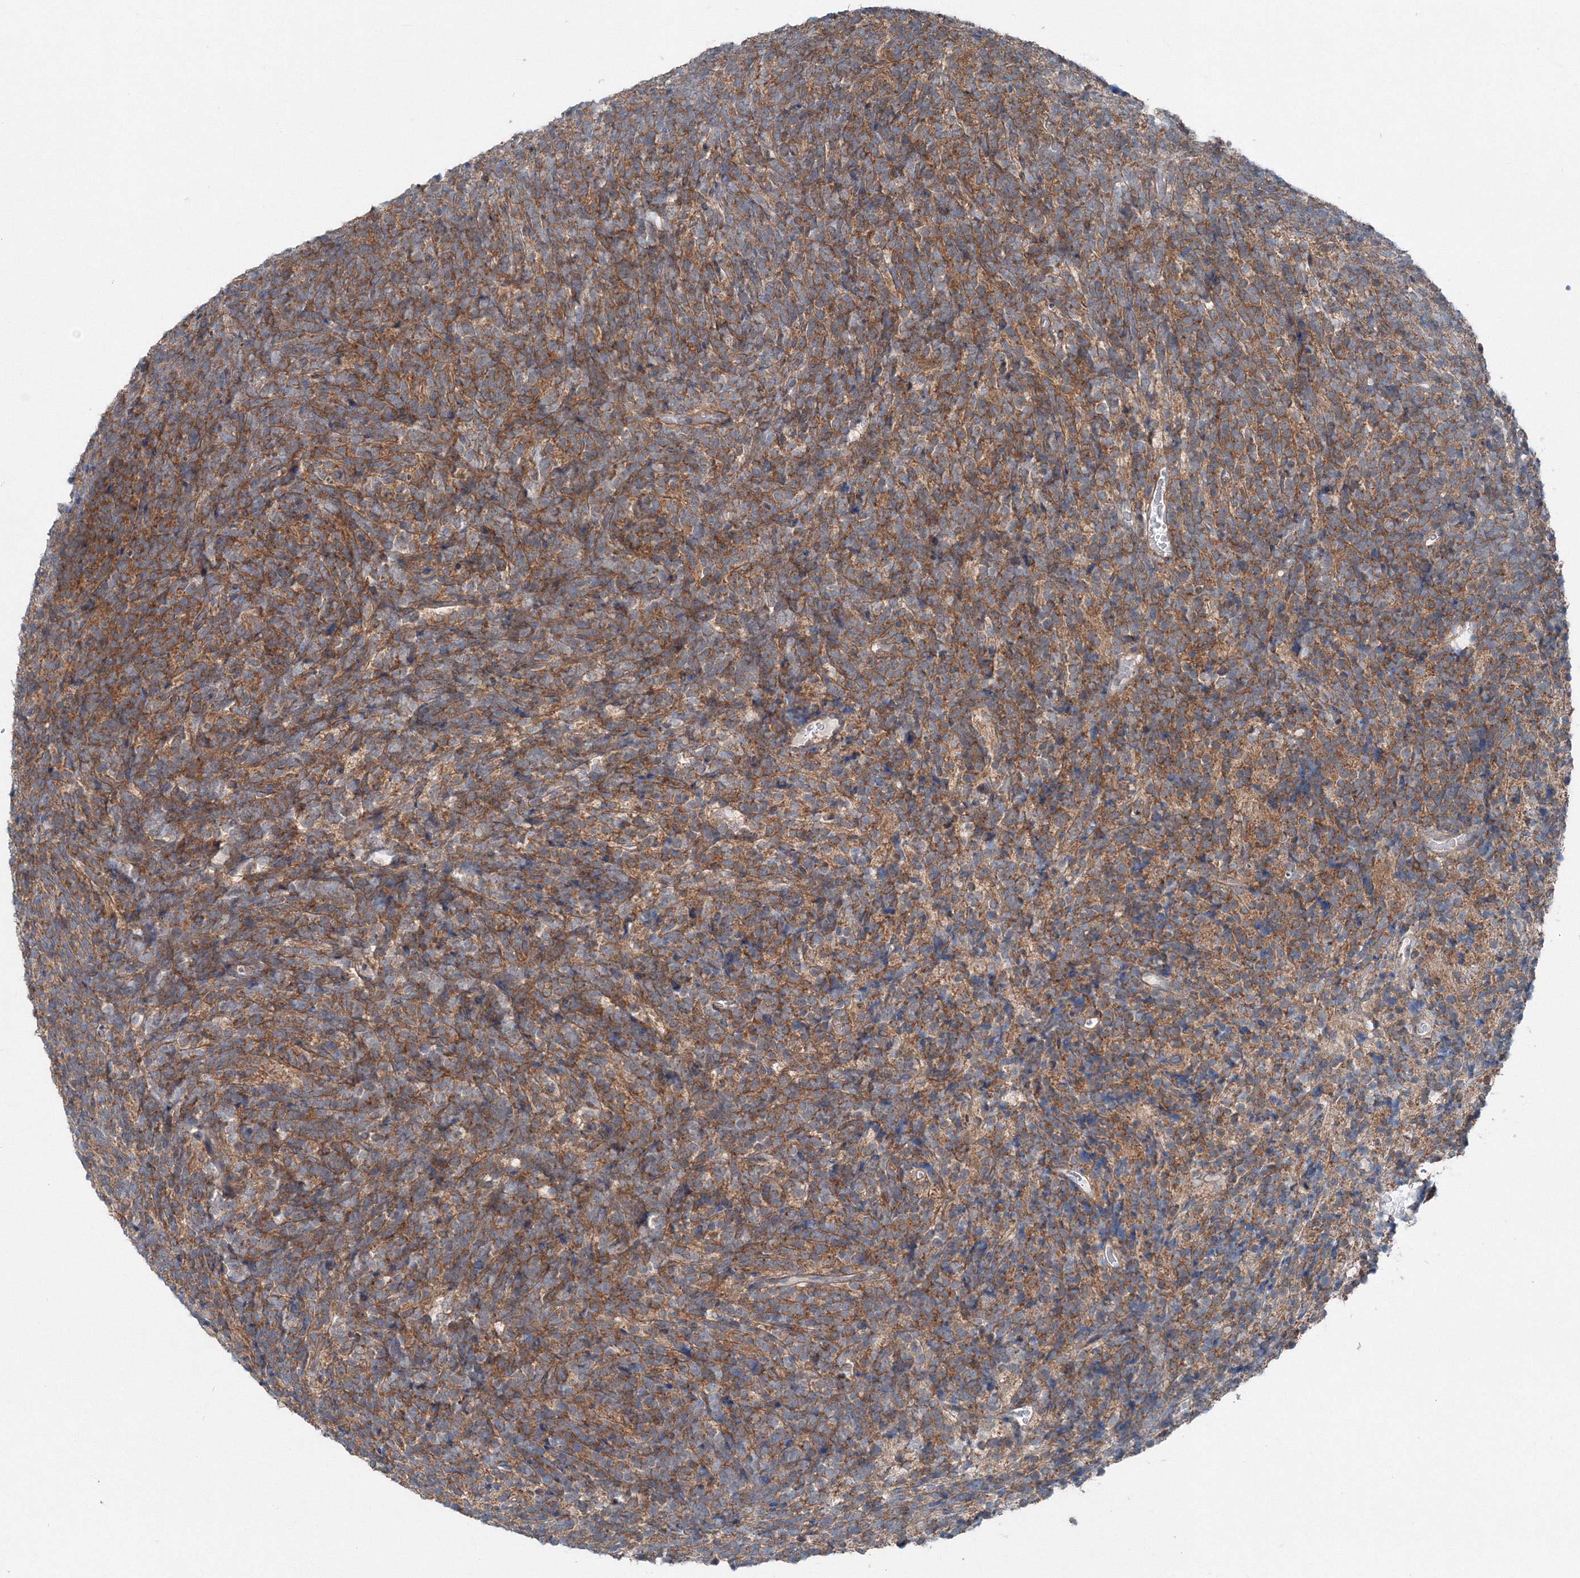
{"staining": {"intensity": "moderate", "quantity": ">75%", "location": "cytoplasmic/membranous"}, "tissue": "glioma", "cell_type": "Tumor cells", "image_type": "cancer", "snomed": [{"axis": "morphology", "description": "Glioma, malignant, Low grade"}, {"axis": "topography", "description": "Brain"}], "caption": "Brown immunohistochemical staining in human malignant low-grade glioma reveals moderate cytoplasmic/membranous expression in about >75% of tumor cells. Immunohistochemistry (ihc) stains the protein in brown and the nuclei are stained blue.", "gene": "TPRKB", "patient": {"sex": "female", "age": 1}}